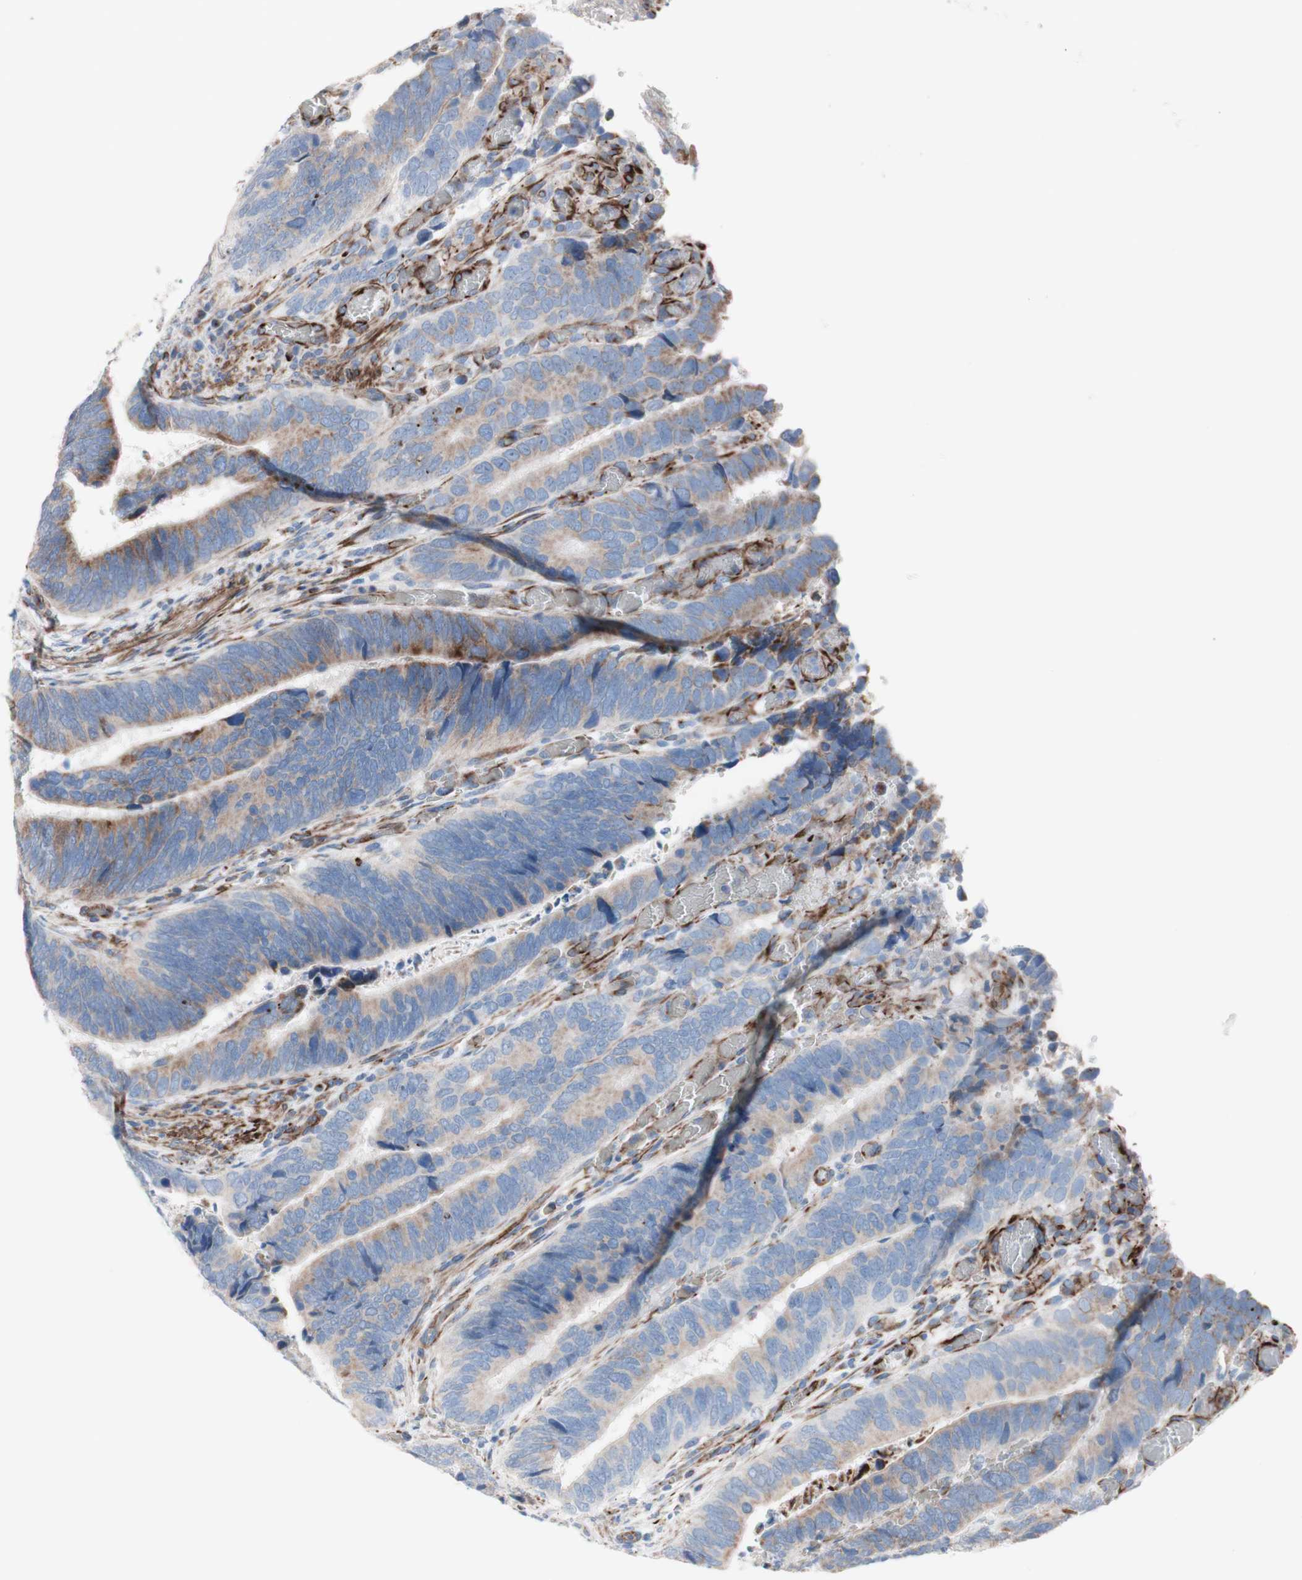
{"staining": {"intensity": "moderate", "quantity": "<25%", "location": "cytoplasmic/membranous"}, "tissue": "colorectal cancer", "cell_type": "Tumor cells", "image_type": "cancer", "snomed": [{"axis": "morphology", "description": "Adenocarcinoma, NOS"}, {"axis": "topography", "description": "Colon"}], "caption": "Immunohistochemical staining of human colorectal cancer exhibits low levels of moderate cytoplasmic/membranous expression in about <25% of tumor cells.", "gene": "AGPAT5", "patient": {"sex": "male", "age": 72}}